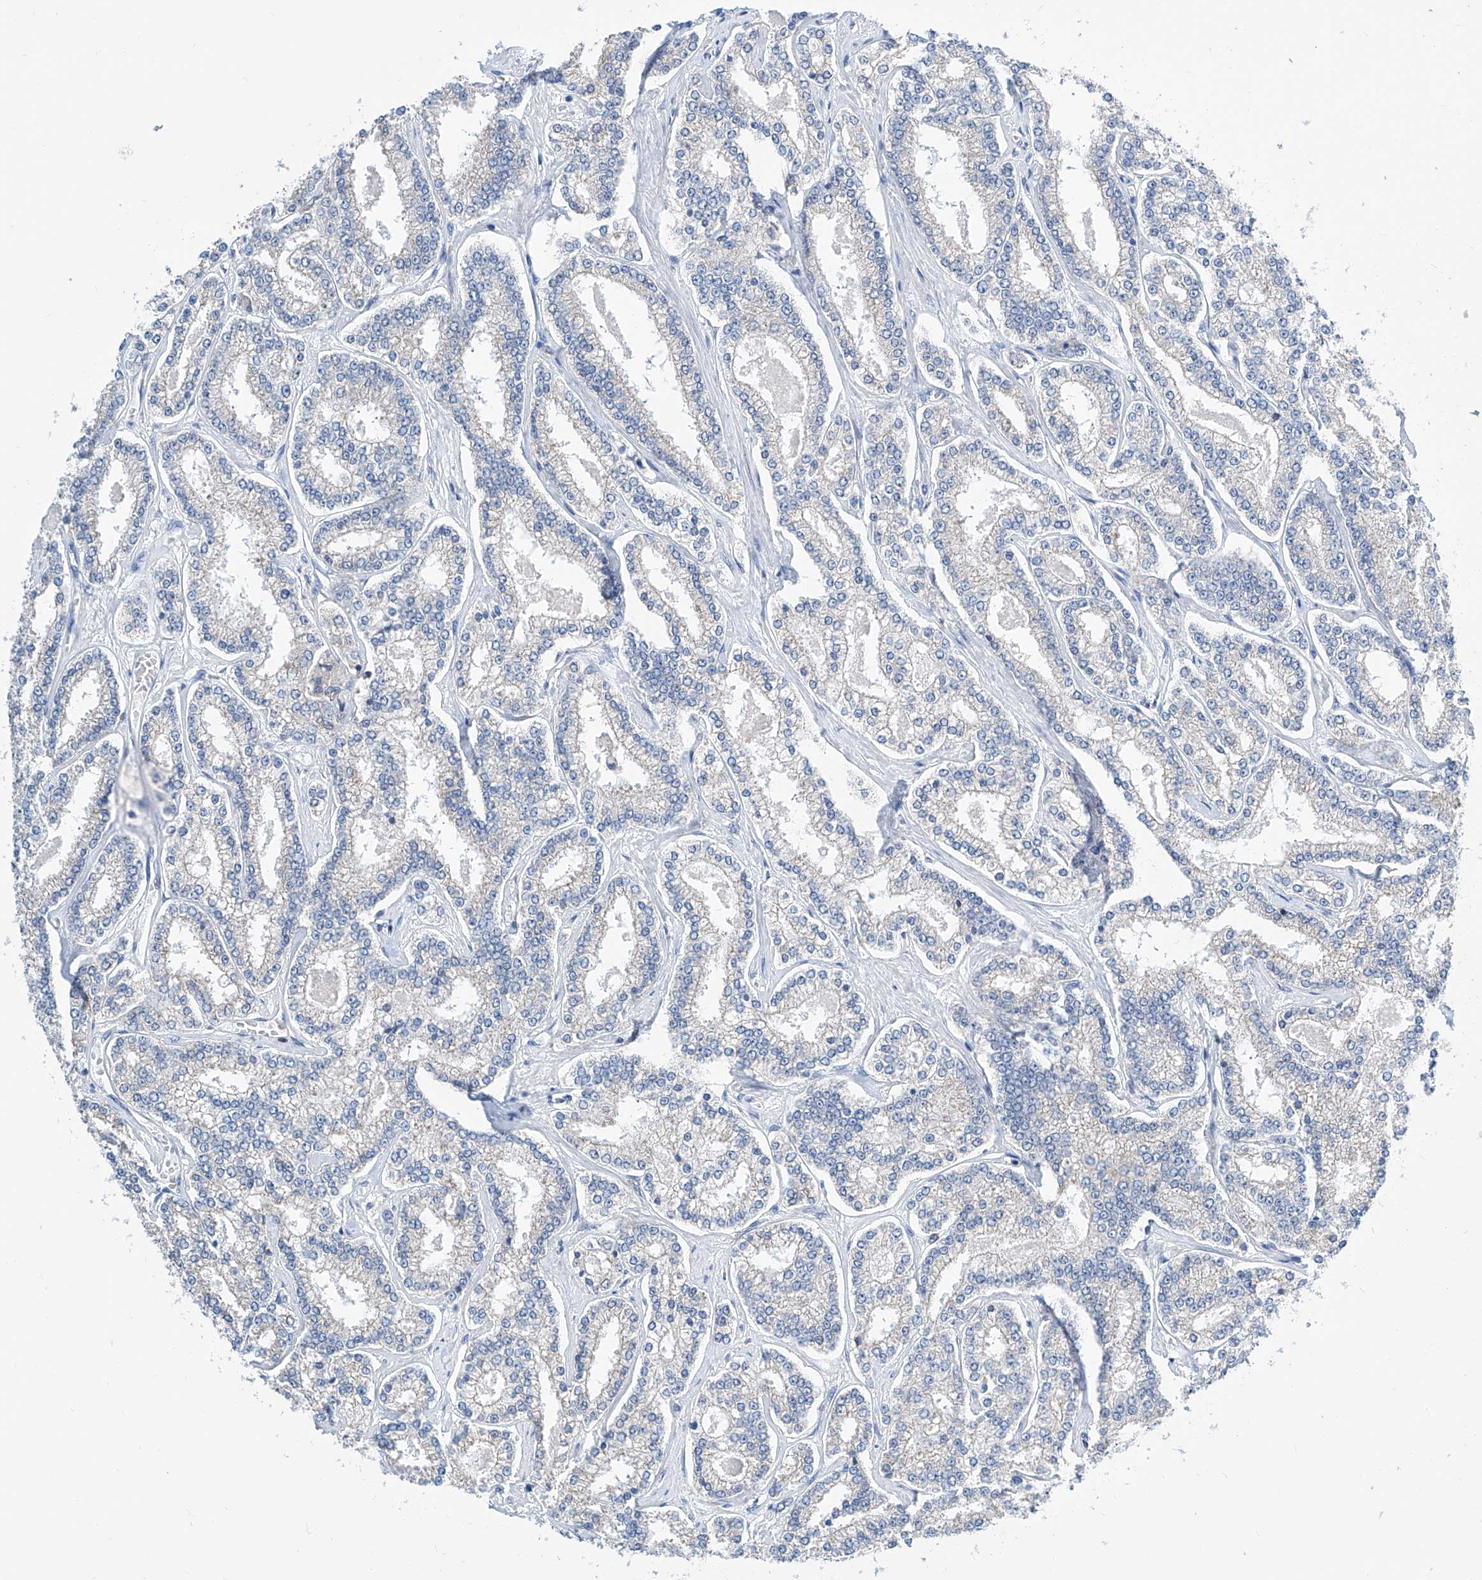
{"staining": {"intensity": "negative", "quantity": "none", "location": "none"}, "tissue": "prostate cancer", "cell_type": "Tumor cells", "image_type": "cancer", "snomed": [{"axis": "morphology", "description": "Normal tissue, NOS"}, {"axis": "morphology", "description": "Adenocarcinoma, High grade"}, {"axis": "topography", "description": "Prostate"}], "caption": "The histopathology image demonstrates no significant staining in tumor cells of prostate adenocarcinoma (high-grade).", "gene": "MAD2L1", "patient": {"sex": "male", "age": 83}}